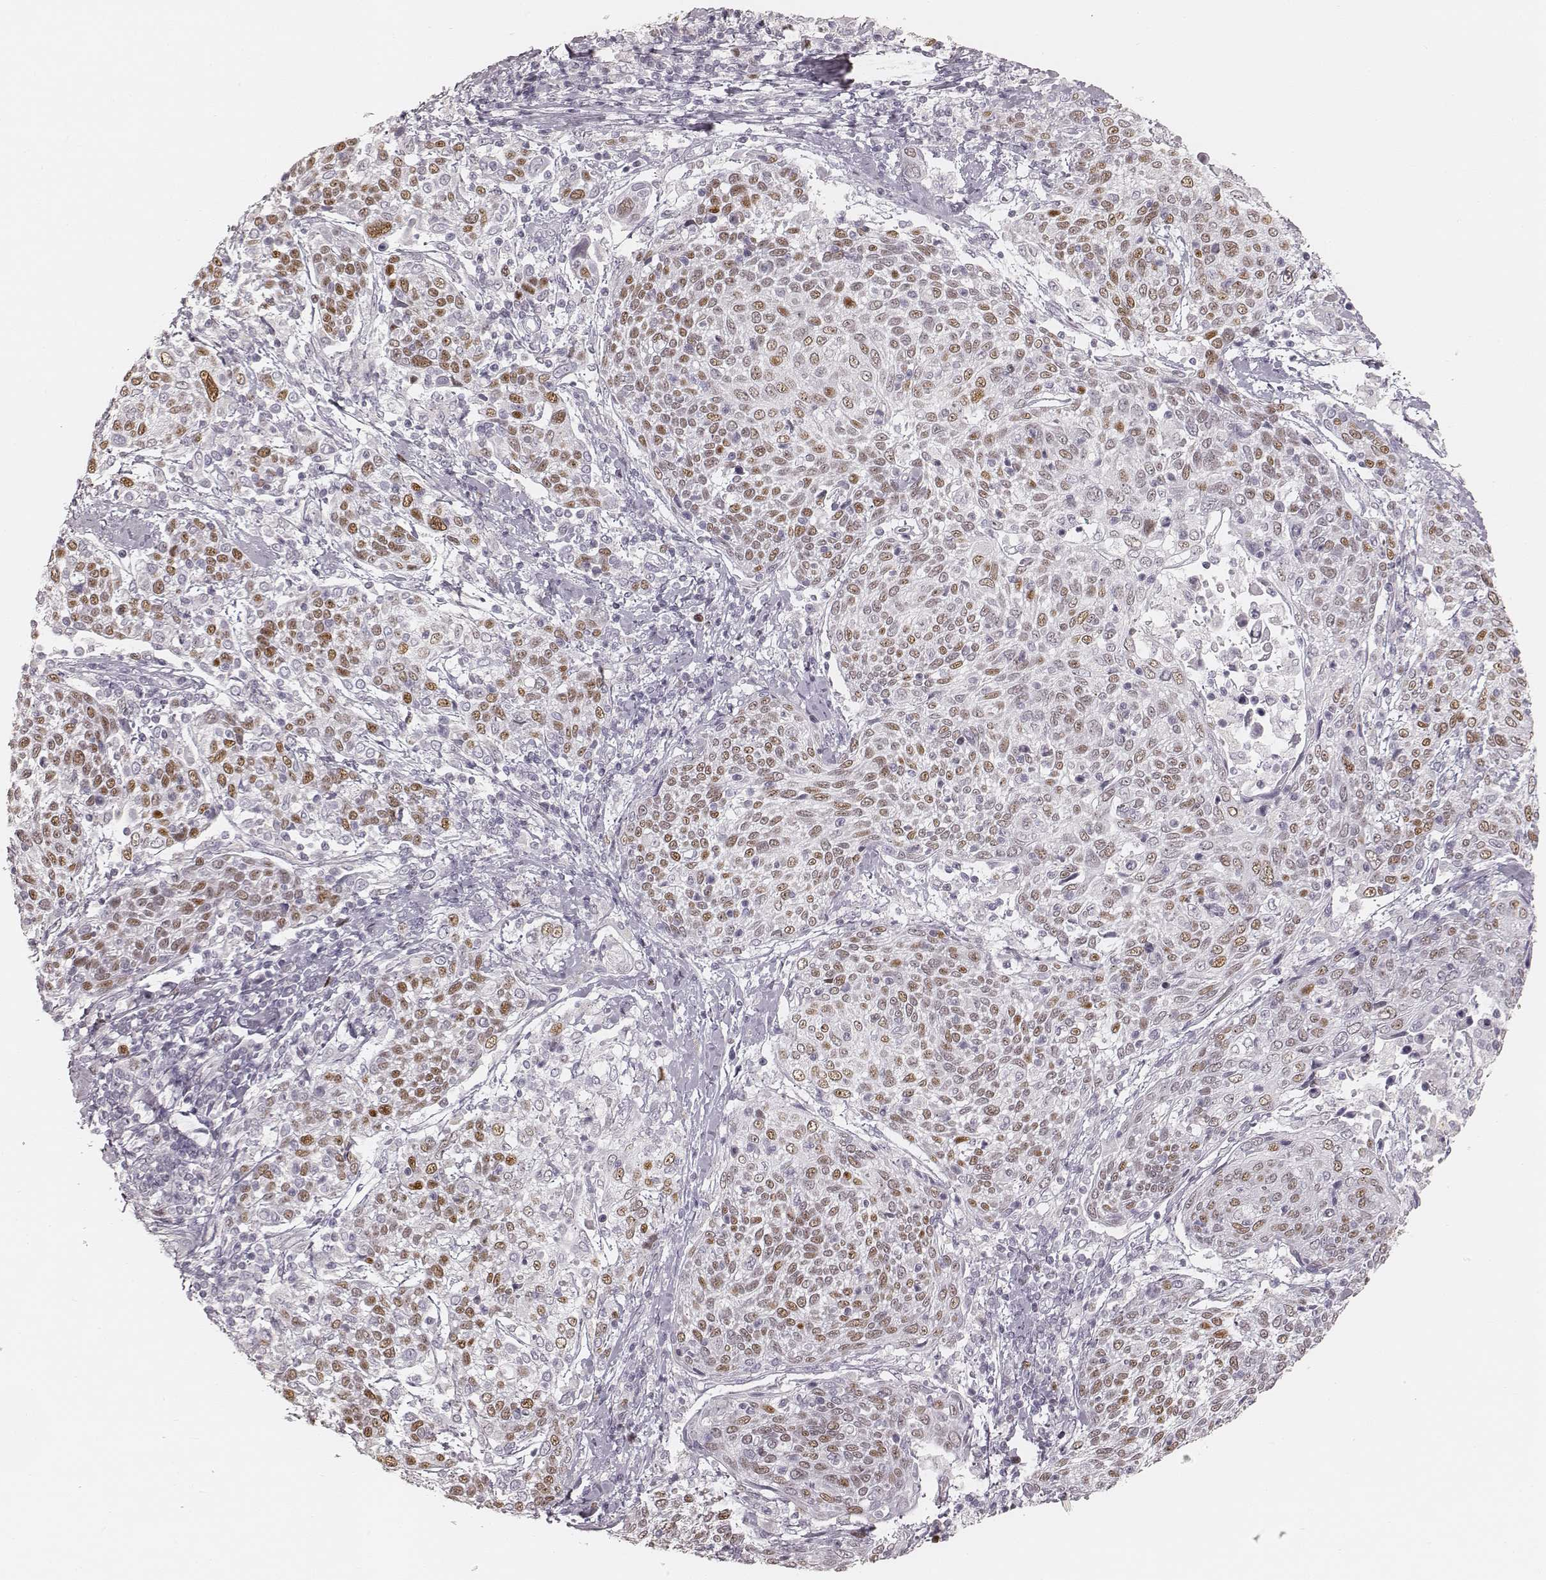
{"staining": {"intensity": "moderate", "quantity": ">75%", "location": "nuclear"}, "tissue": "cervical cancer", "cell_type": "Tumor cells", "image_type": "cancer", "snomed": [{"axis": "morphology", "description": "Squamous cell carcinoma, NOS"}, {"axis": "topography", "description": "Cervix"}], "caption": "DAB (3,3'-diaminobenzidine) immunohistochemical staining of squamous cell carcinoma (cervical) reveals moderate nuclear protein expression in about >75% of tumor cells.", "gene": "TEX37", "patient": {"sex": "female", "age": 61}}